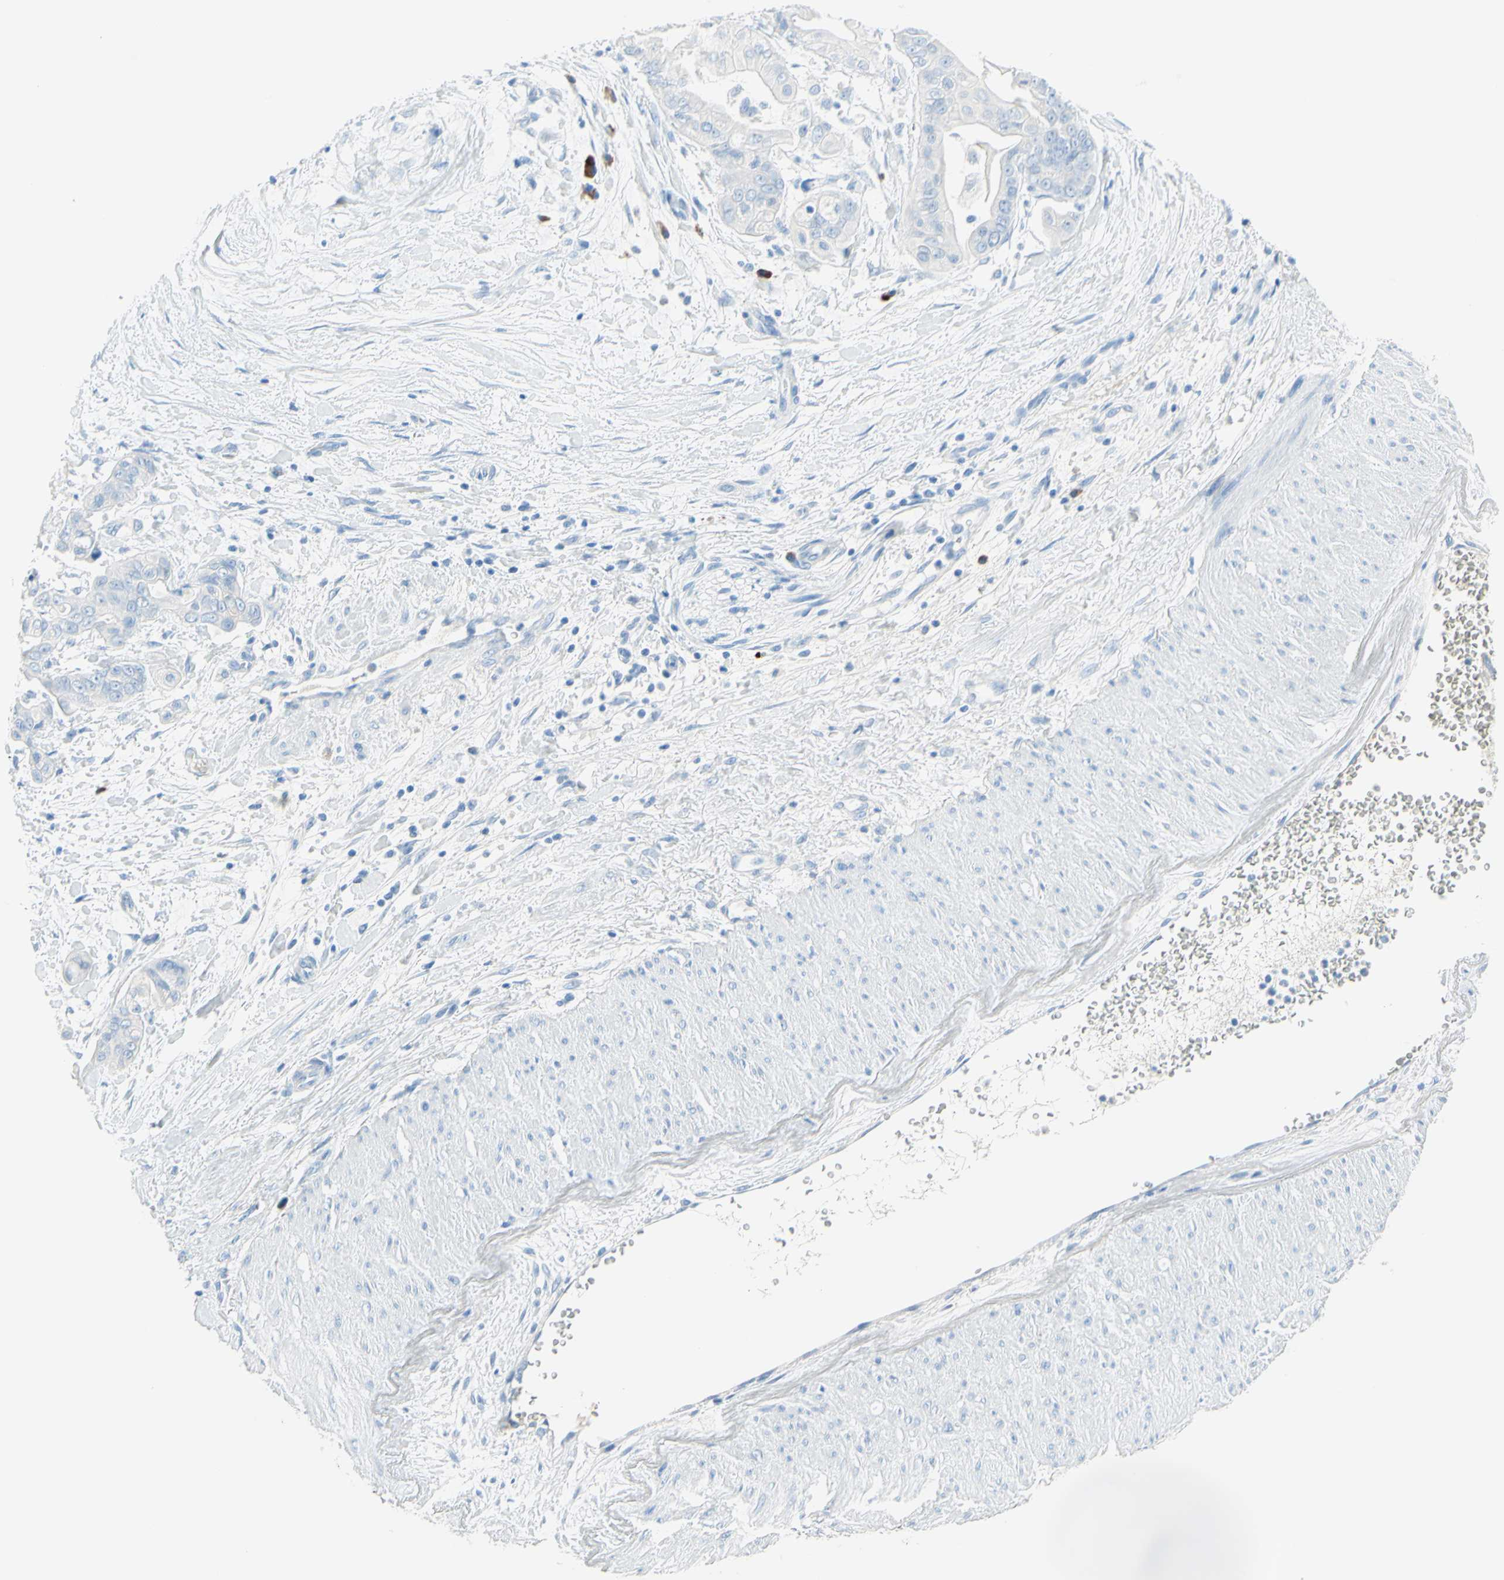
{"staining": {"intensity": "negative", "quantity": "none", "location": "none"}, "tissue": "pancreatic cancer", "cell_type": "Tumor cells", "image_type": "cancer", "snomed": [{"axis": "morphology", "description": "Adenocarcinoma, NOS"}, {"axis": "topography", "description": "Pancreas"}], "caption": "Immunohistochemistry (IHC) photomicrograph of human pancreatic adenocarcinoma stained for a protein (brown), which exhibits no staining in tumor cells.", "gene": "IL6ST", "patient": {"sex": "female", "age": 75}}